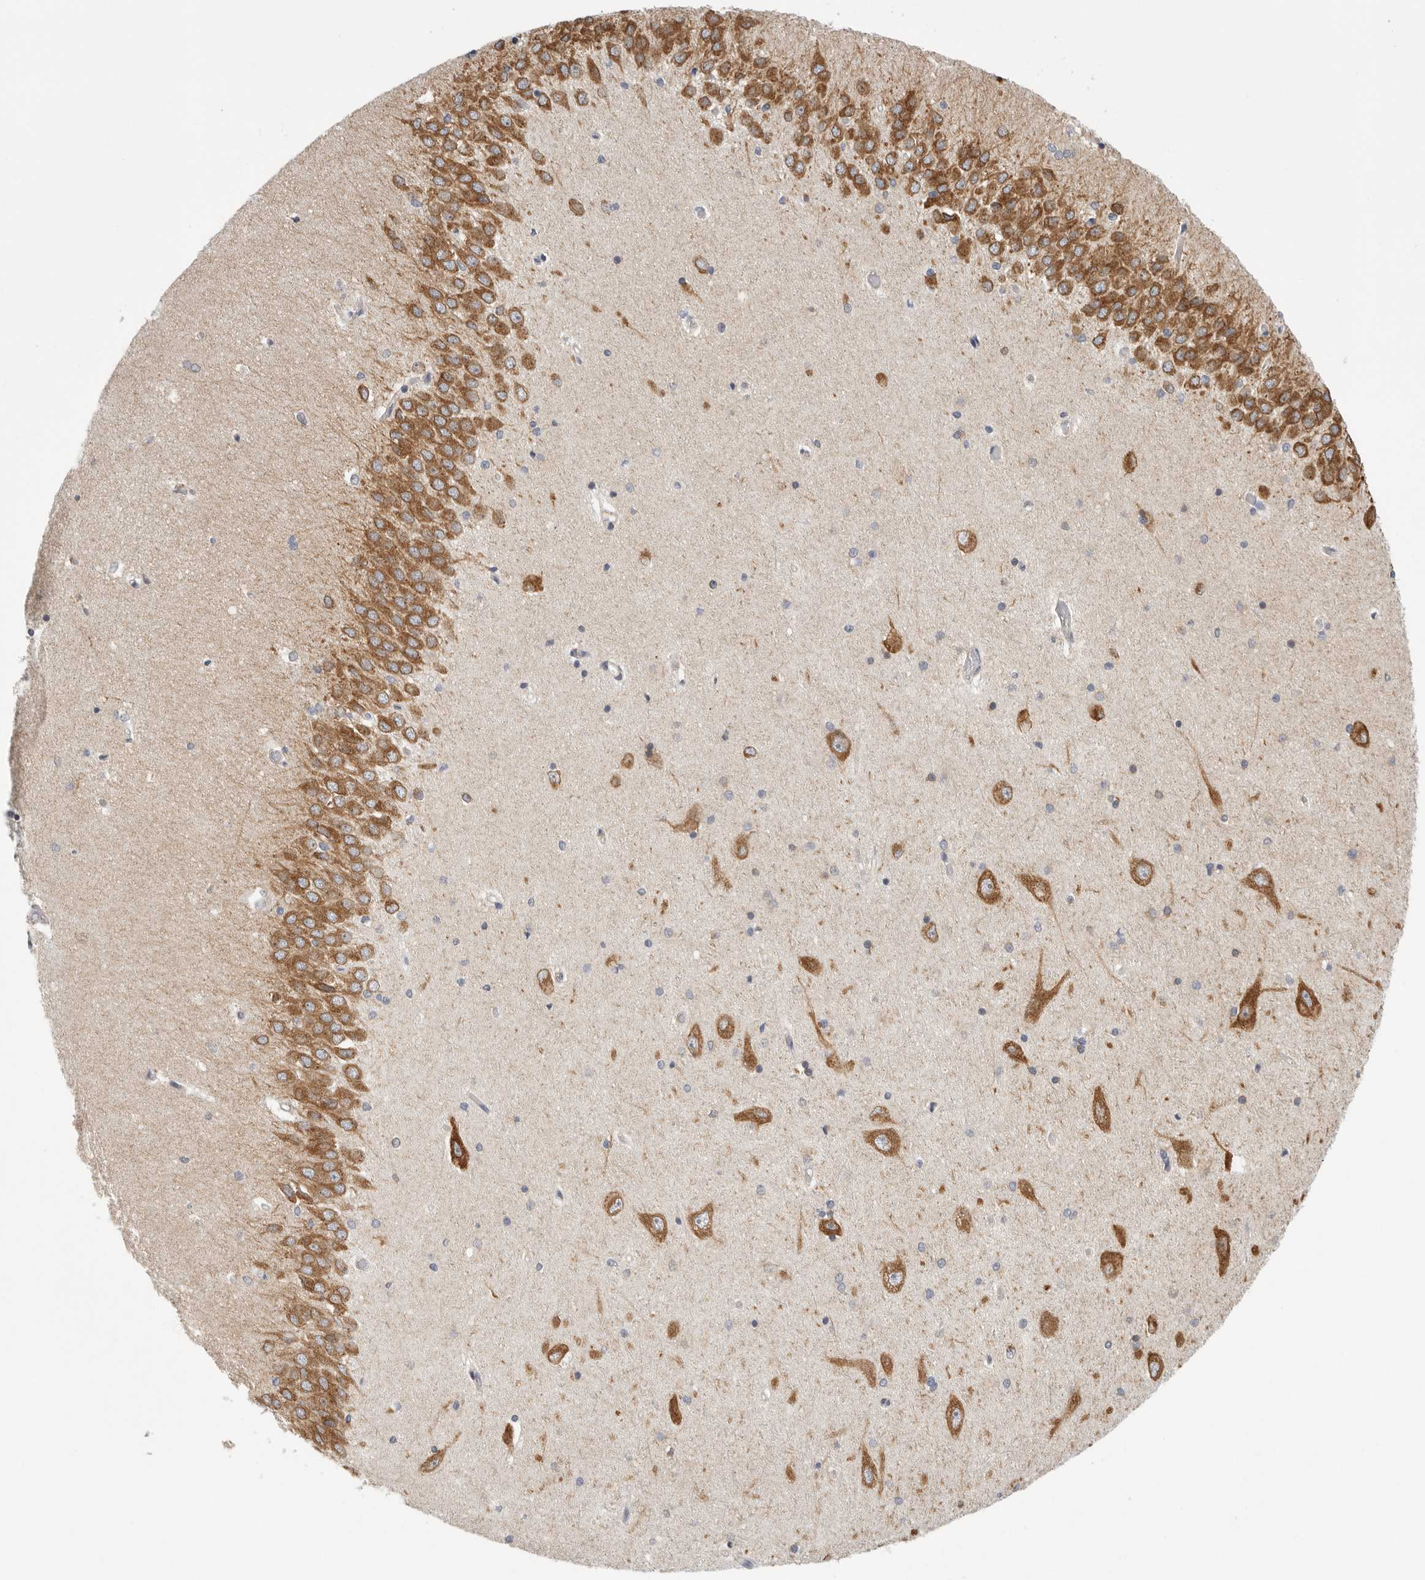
{"staining": {"intensity": "negative", "quantity": "none", "location": "none"}, "tissue": "hippocampus", "cell_type": "Glial cells", "image_type": "normal", "snomed": [{"axis": "morphology", "description": "Normal tissue, NOS"}, {"axis": "topography", "description": "Hippocampus"}], "caption": "DAB immunohistochemical staining of unremarkable human hippocampus demonstrates no significant positivity in glial cells.", "gene": "FKBP8", "patient": {"sex": "male", "age": 45}}